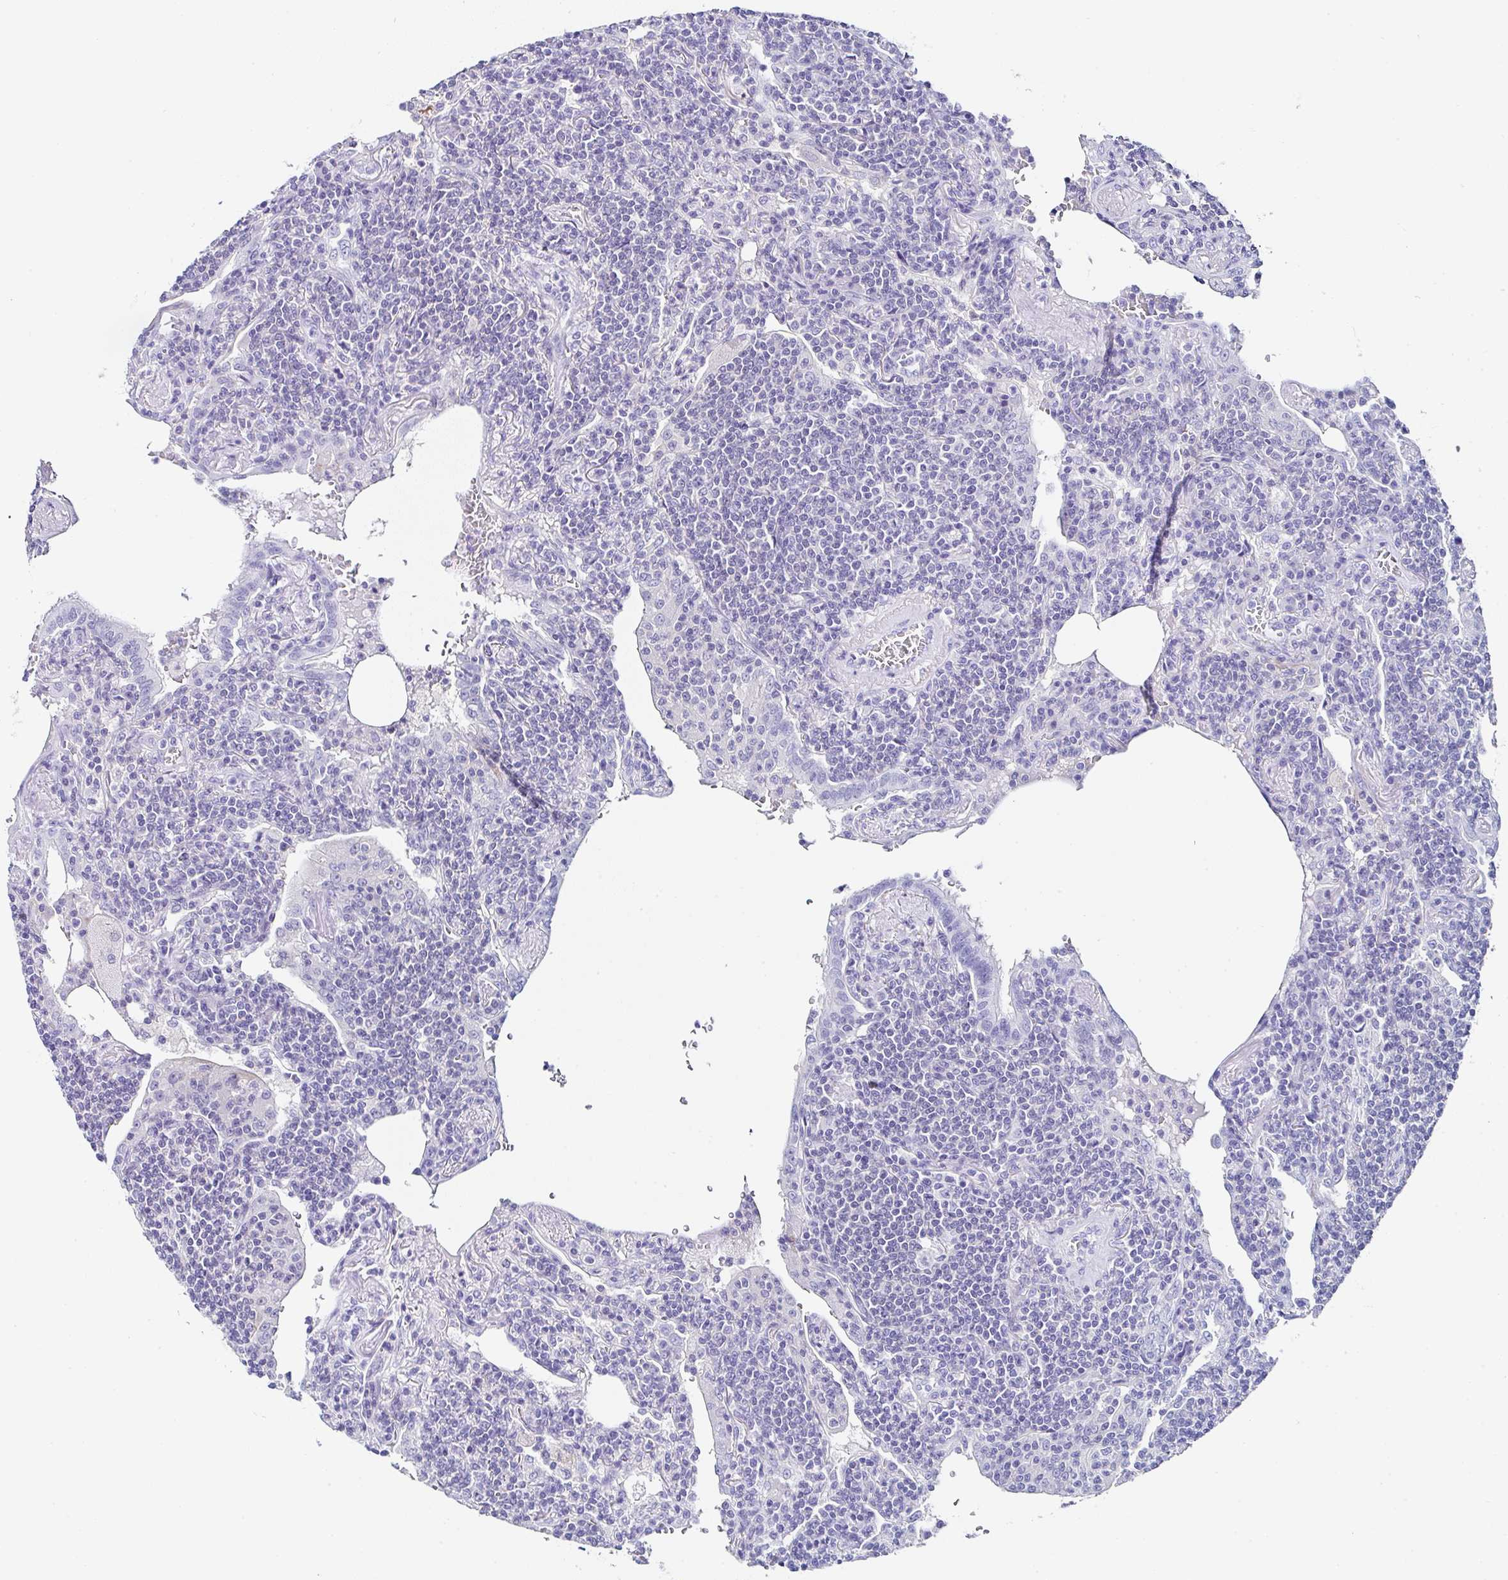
{"staining": {"intensity": "negative", "quantity": "none", "location": "none"}, "tissue": "lymphoma", "cell_type": "Tumor cells", "image_type": "cancer", "snomed": [{"axis": "morphology", "description": "Malignant lymphoma, non-Hodgkin's type, Low grade"}, {"axis": "topography", "description": "Lung"}], "caption": "An image of lymphoma stained for a protein exhibits no brown staining in tumor cells. (Brightfield microscopy of DAB IHC at high magnification).", "gene": "UGT3A1", "patient": {"sex": "female", "age": 71}}